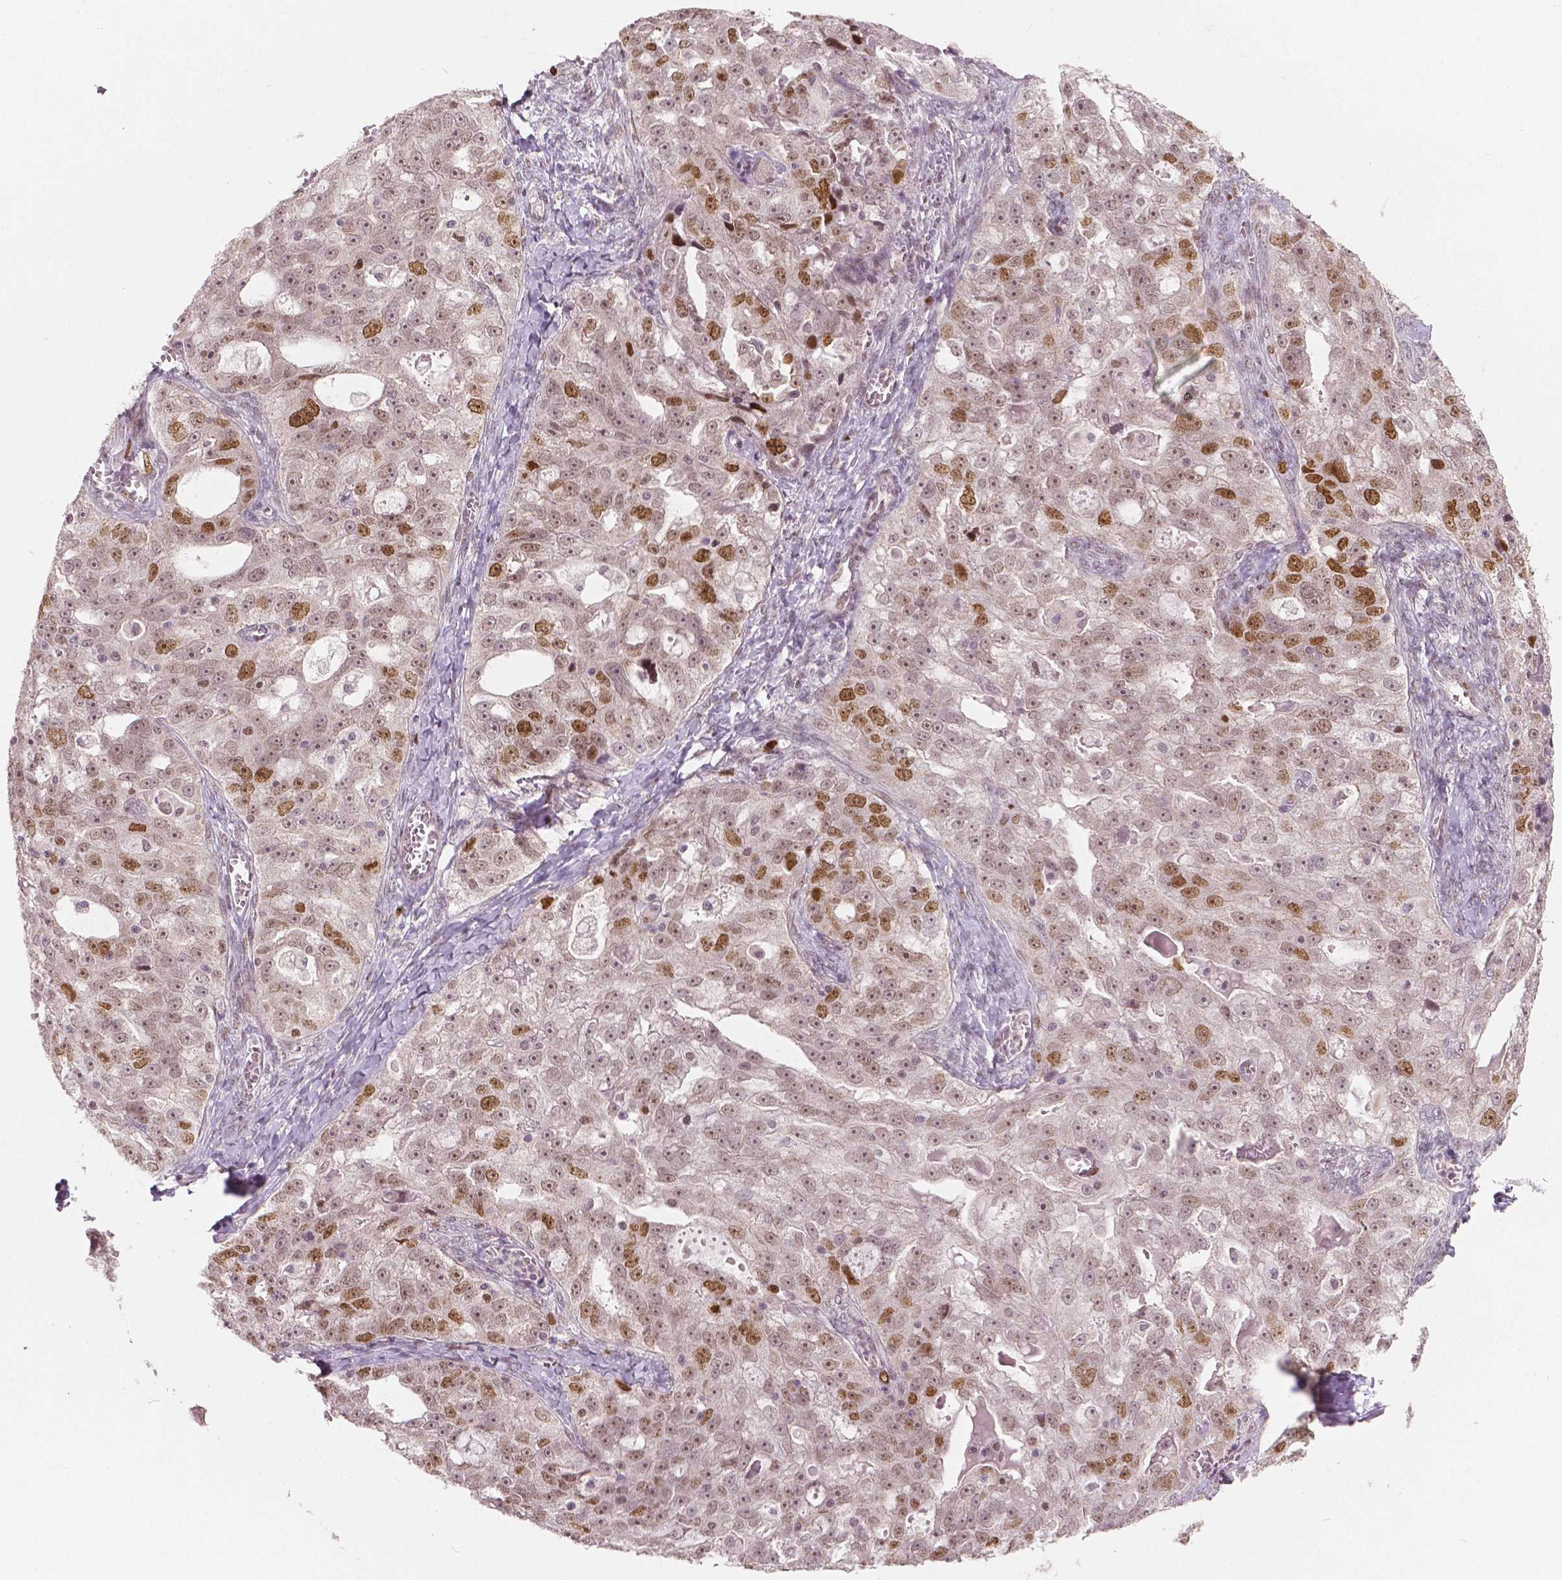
{"staining": {"intensity": "strong", "quantity": ">75%", "location": "nuclear"}, "tissue": "ovarian cancer", "cell_type": "Tumor cells", "image_type": "cancer", "snomed": [{"axis": "morphology", "description": "Cystadenocarcinoma, serous, NOS"}, {"axis": "topography", "description": "Ovary"}], "caption": "Immunohistochemical staining of human ovarian cancer (serous cystadenocarcinoma) demonstrates strong nuclear protein staining in about >75% of tumor cells. (DAB IHC, brown staining for protein, blue staining for nuclei).", "gene": "NSD2", "patient": {"sex": "female", "age": 51}}